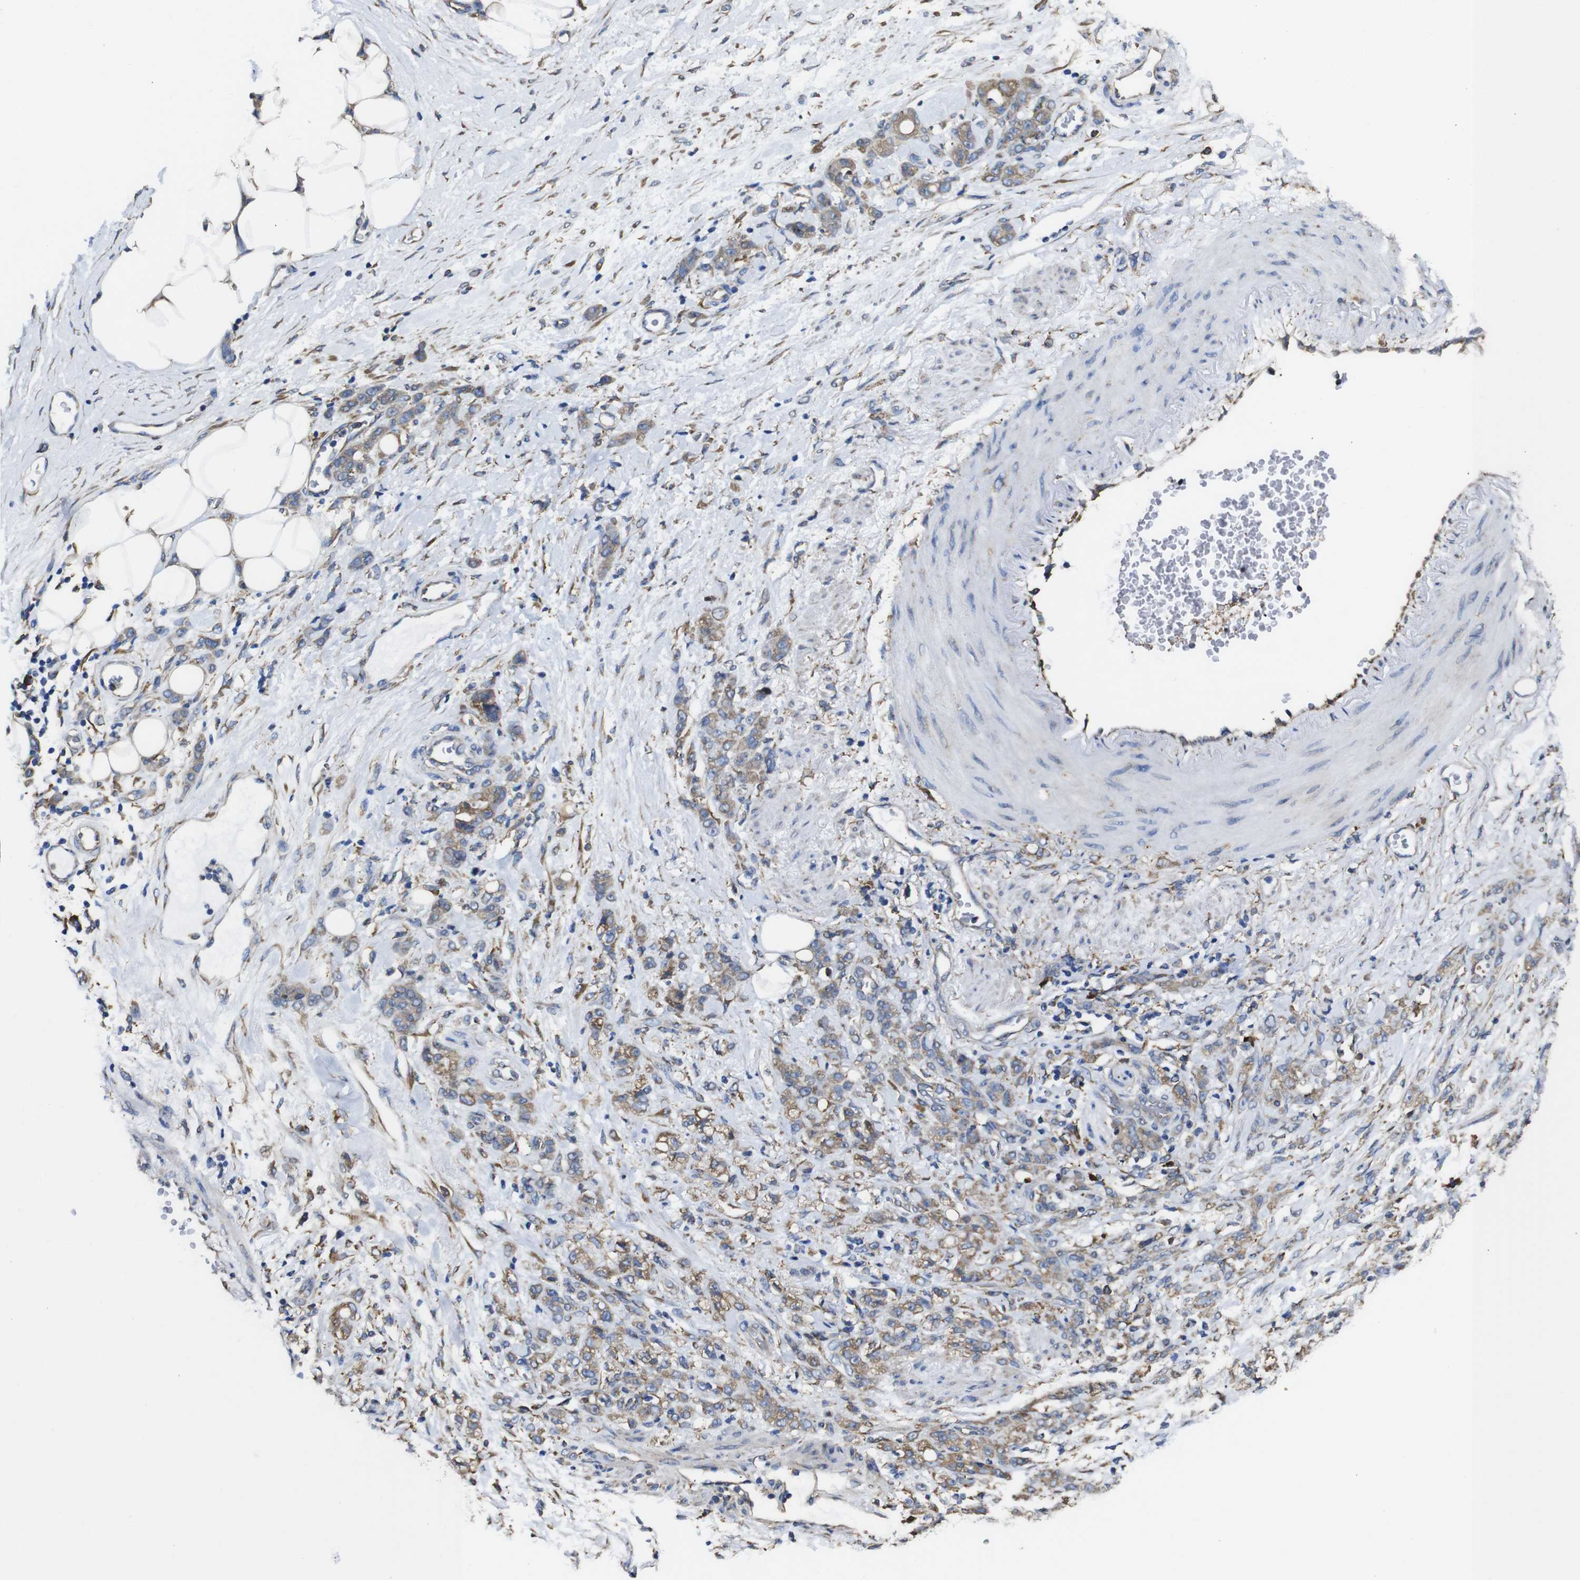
{"staining": {"intensity": "moderate", "quantity": ">75%", "location": "cytoplasmic/membranous"}, "tissue": "stomach cancer", "cell_type": "Tumor cells", "image_type": "cancer", "snomed": [{"axis": "morphology", "description": "Adenocarcinoma, NOS"}, {"axis": "topography", "description": "Stomach"}], "caption": "This micrograph exhibits immunohistochemistry staining of human stomach cancer (adenocarcinoma), with medium moderate cytoplasmic/membranous expression in approximately >75% of tumor cells.", "gene": "PPIB", "patient": {"sex": "male", "age": 82}}